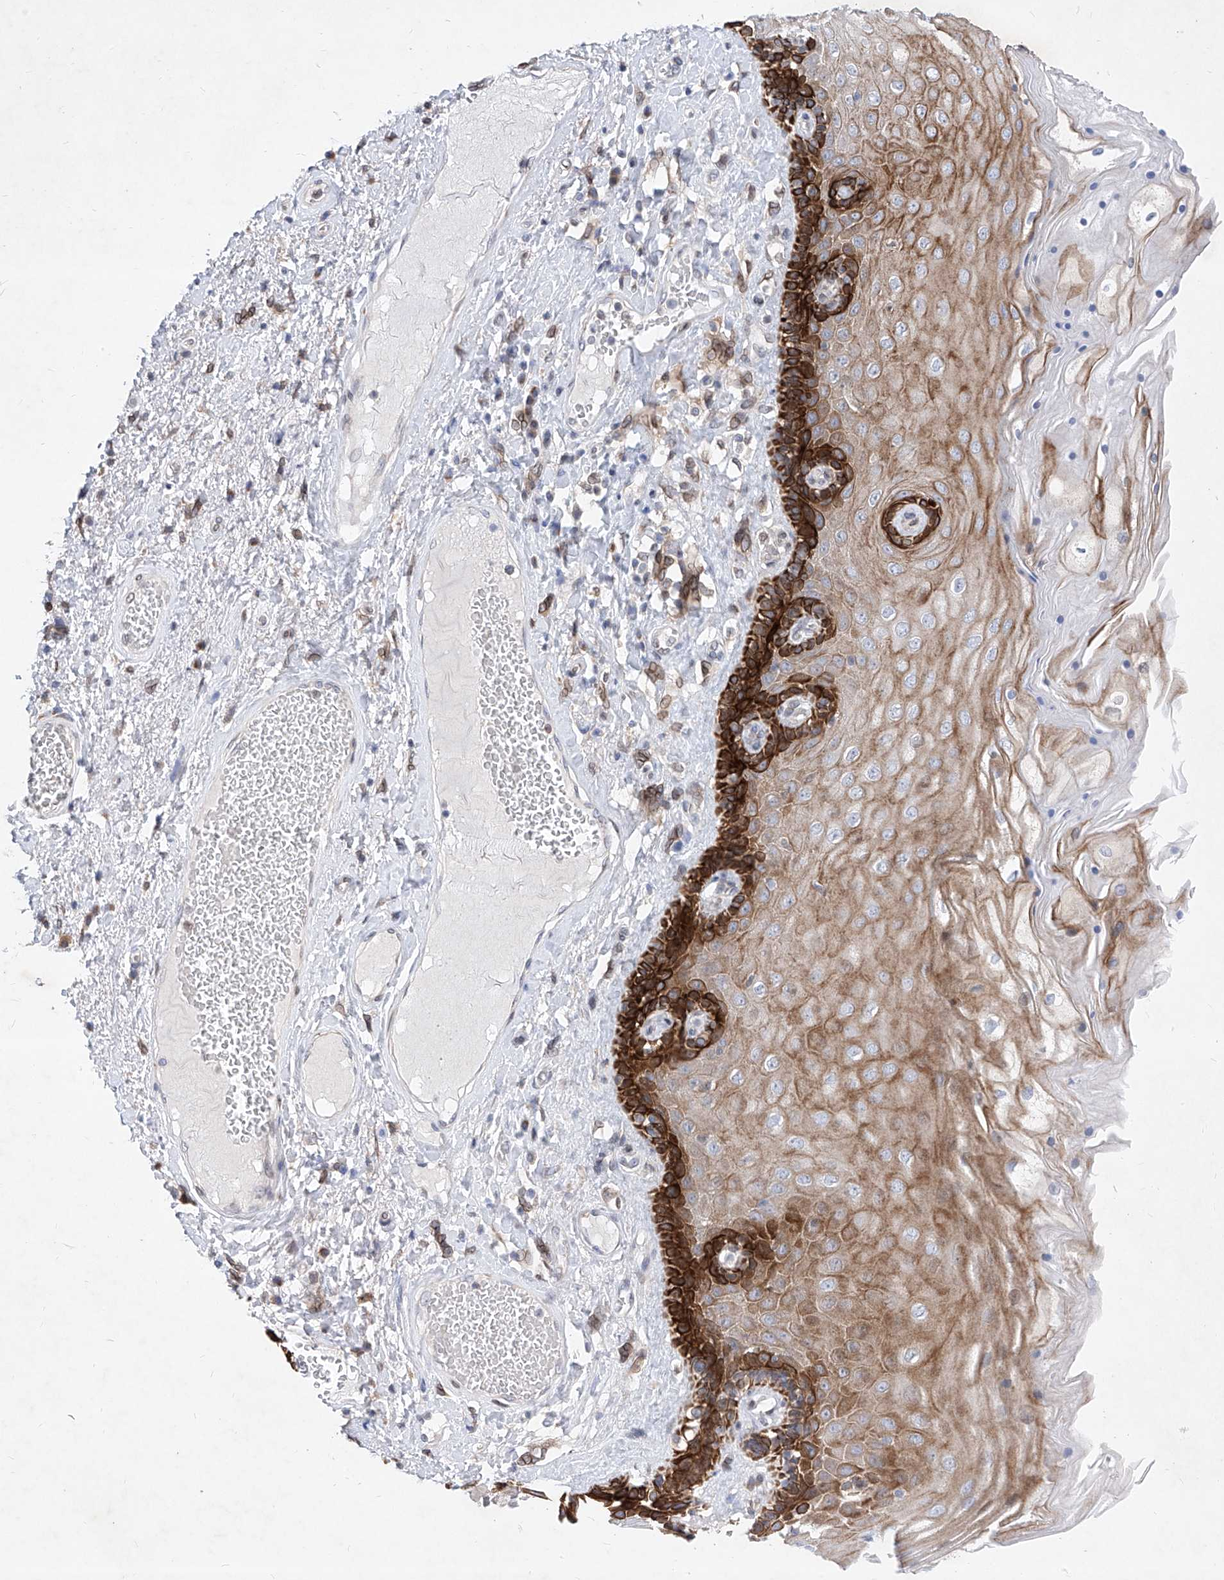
{"staining": {"intensity": "strong", "quantity": ">75%", "location": "cytoplasmic/membranous"}, "tissue": "skin", "cell_type": "Epidermal cells", "image_type": "normal", "snomed": [{"axis": "morphology", "description": "Normal tissue, NOS"}, {"axis": "topography", "description": "Anal"}], "caption": "A micrograph of human skin stained for a protein demonstrates strong cytoplasmic/membranous brown staining in epidermal cells.", "gene": "MX2", "patient": {"sex": "male", "age": 69}}